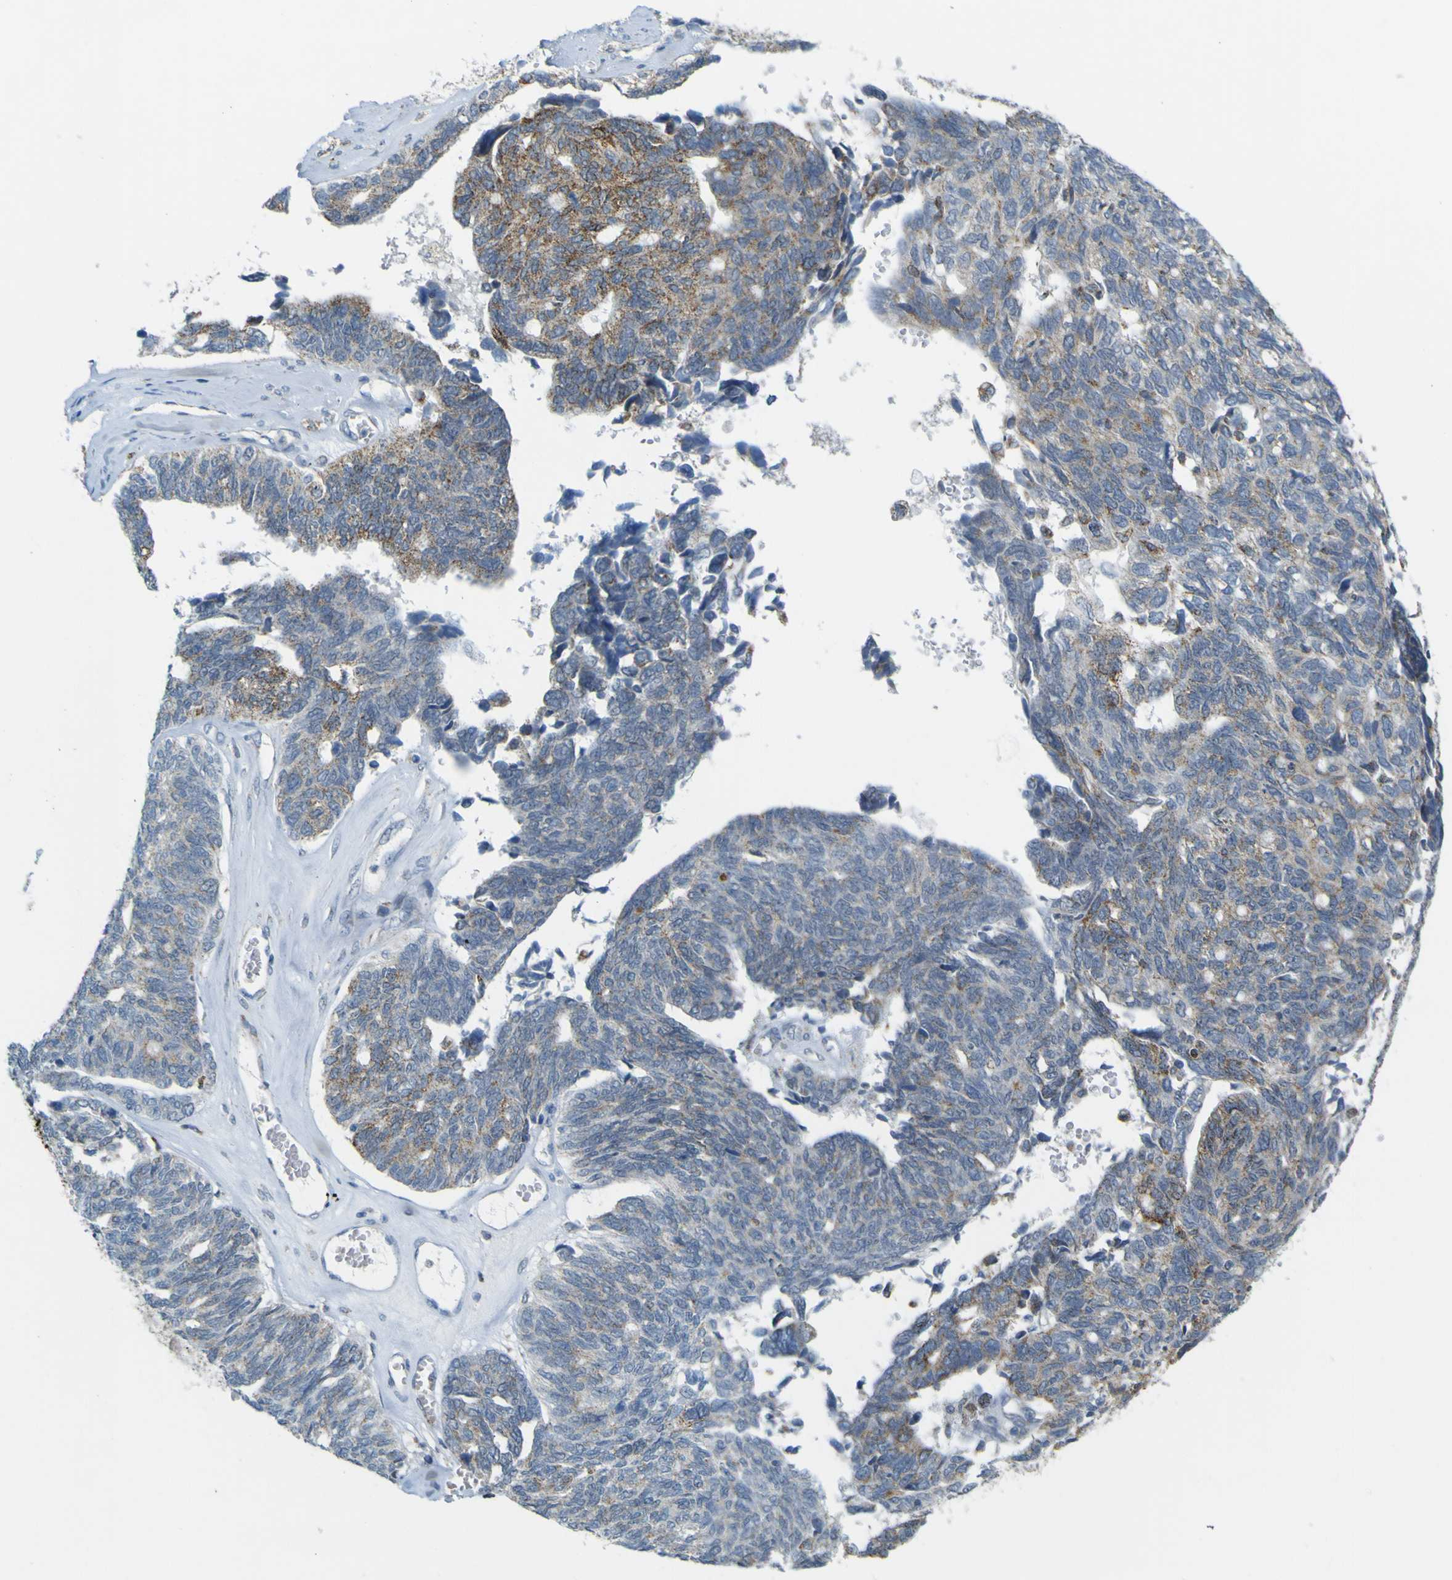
{"staining": {"intensity": "moderate", "quantity": "25%-75%", "location": "cytoplasmic/membranous"}, "tissue": "ovarian cancer", "cell_type": "Tumor cells", "image_type": "cancer", "snomed": [{"axis": "morphology", "description": "Cystadenocarcinoma, serous, NOS"}, {"axis": "topography", "description": "Ovary"}], "caption": "Immunohistochemistry (IHC) staining of ovarian cancer, which reveals medium levels of moderate cytoplasmic/membranous staining in about 25%-75% of tumor cells indicating moderate cytoplasmic/membranous protein positivity. The staining was performed using DAB (brown) for protein detection and nuclei were counterstained in hematoxylin (blue).", "gene": "ACBD5", "patient": {"sex": "female", "age": 79}}